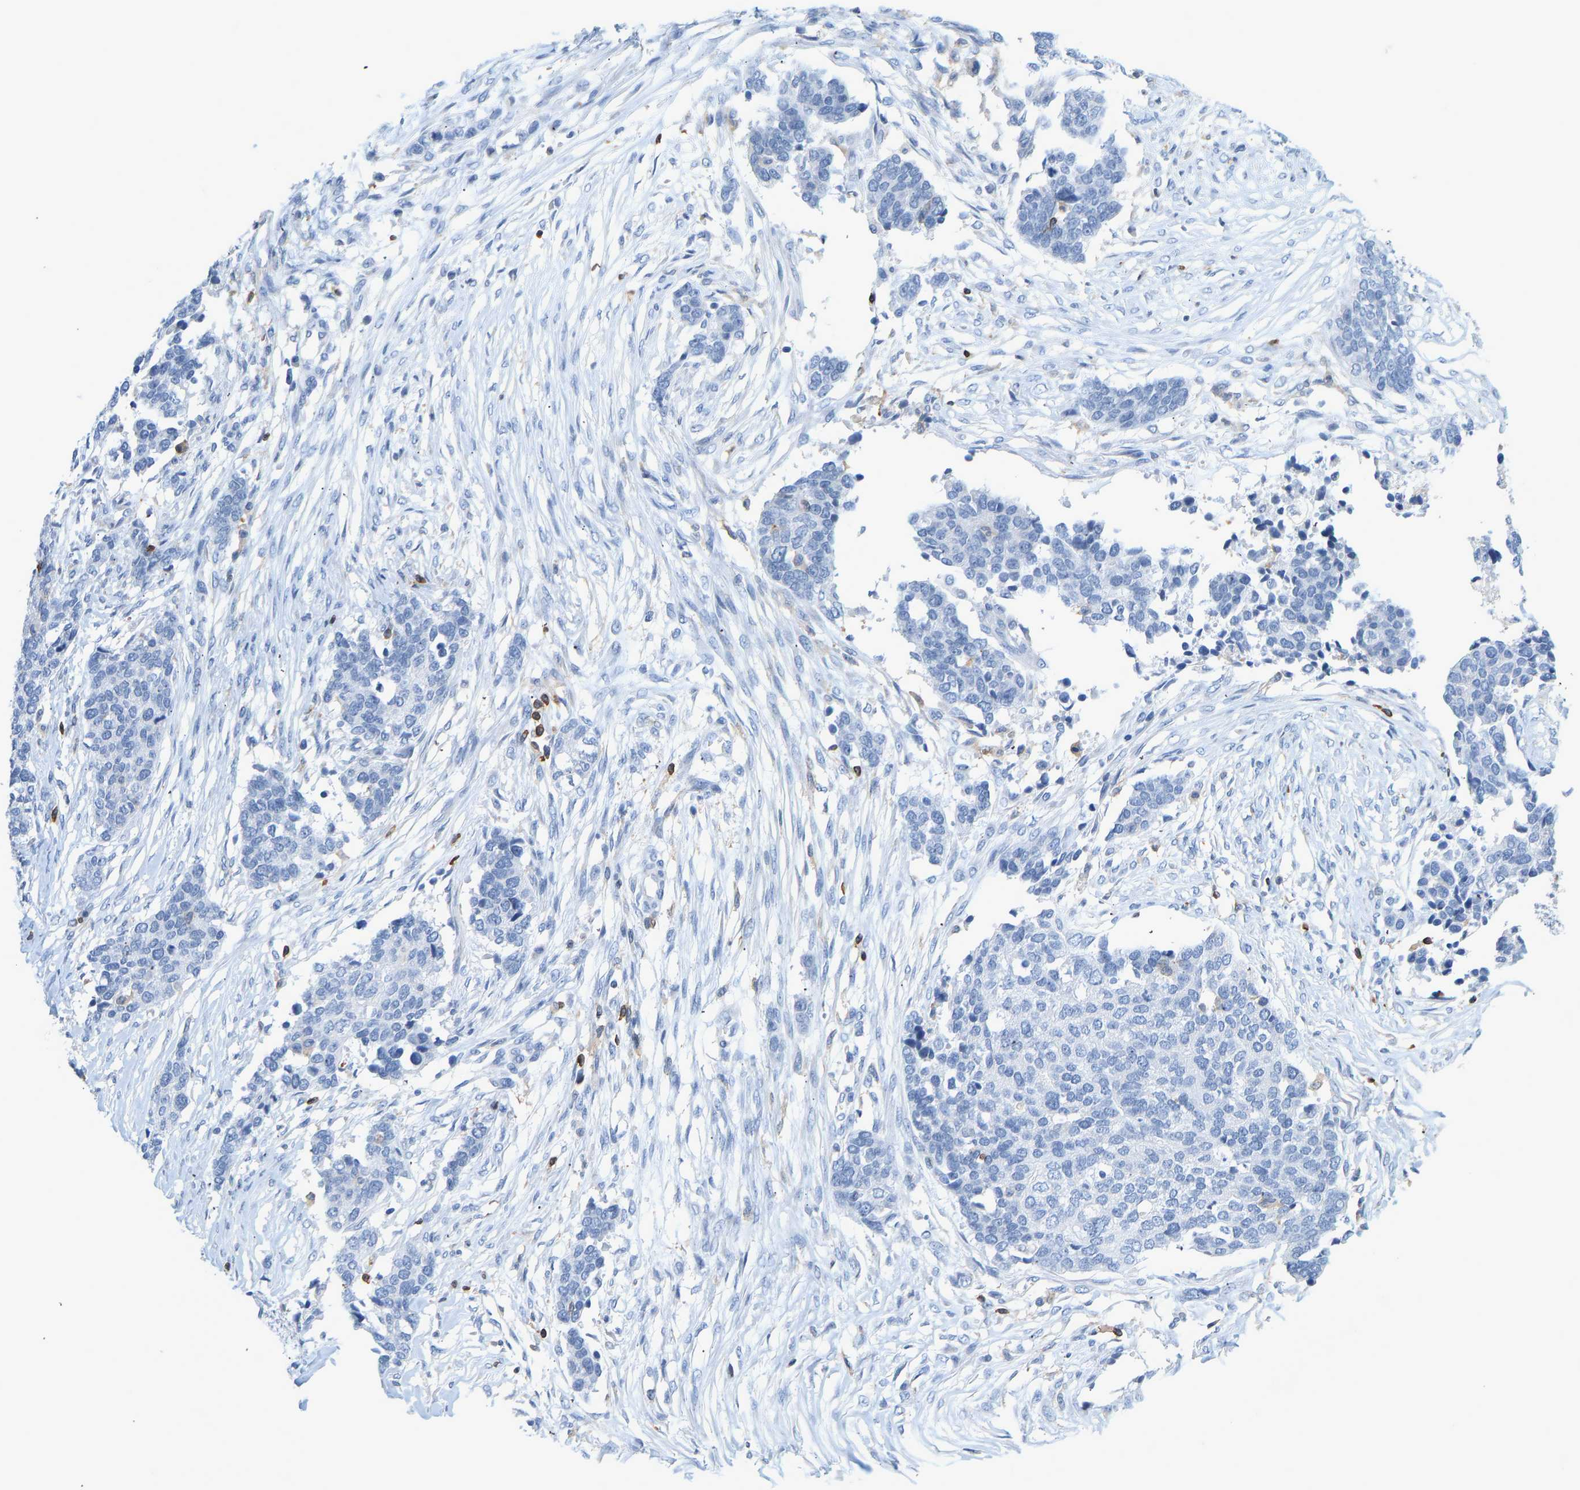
{"staining": {"intensity": "negative", "quantity": "none", "location": "none"}, "tissue": "ovarian cancer", "cell_type": "Tumor cells", "image_type": "cancer", "snomed": [{"axis": "morphology", "description": "Cystadenocarcinoma, serous, NOS"}, {"axis": "topography", "description": "Ovary"}], "caption": "High magnification brightfield microscopy of serous cystadenocarcinoma (ovarian) stained with DAB (3,3'-diaminobenzidine) (brown) and counterstained with hematoxylin (blue): tumor cells show no significant positivity. (Stains: DAB immunohistochemistry with hematoxylin counter stain, Microscopy: brightfield microscopy at high magnification).", "gene": "EVL", "patient": {"sex": "female", "age": 44}}